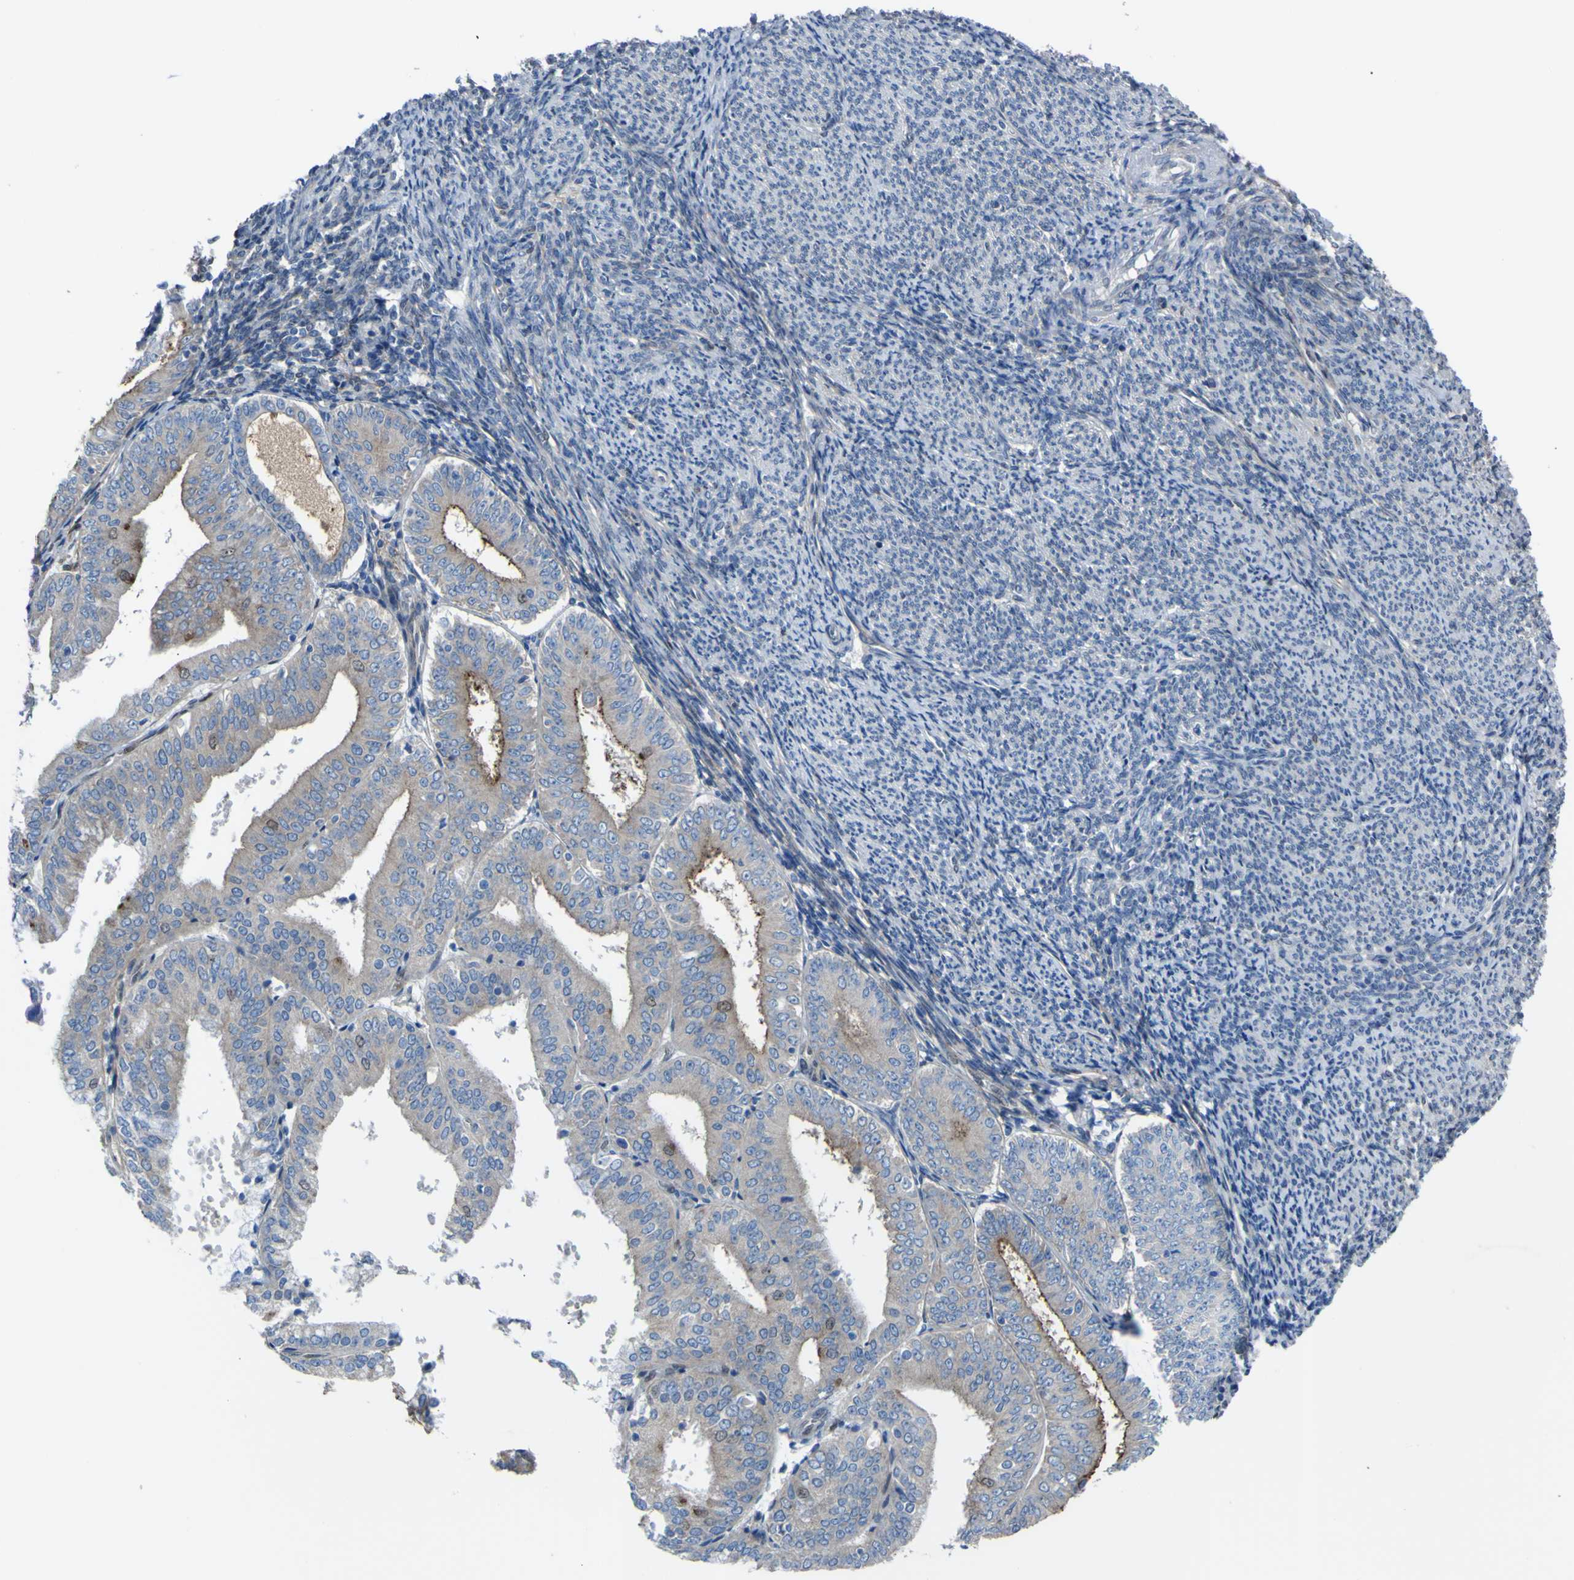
{"staining": {"intensity": "moderate", "quantity": "25%-75%", "location": "cytoplasmic/membranous"}, "tissue": "endometrial cancer", "cell_type": "Tumor cells", "image_type": "cancer", "snomed": [{"axis": "morphology", "description": "Adenocarcinoma, NOS"}, {"axis": "topography", "description": "Endometrium"}], "caption": "IHC (DAB (3,3'-diaminobenzidine)) staining of endometrial adenocarcinoma exhibits moderate cytoplasmic/membranous protein expression in approximately 25%-75% of tumor cells. The protein is shown in brown color, while the nuclei are stained blue.", "gene": "LRRN1", "patient": {"sex": "female", "age": 63}}